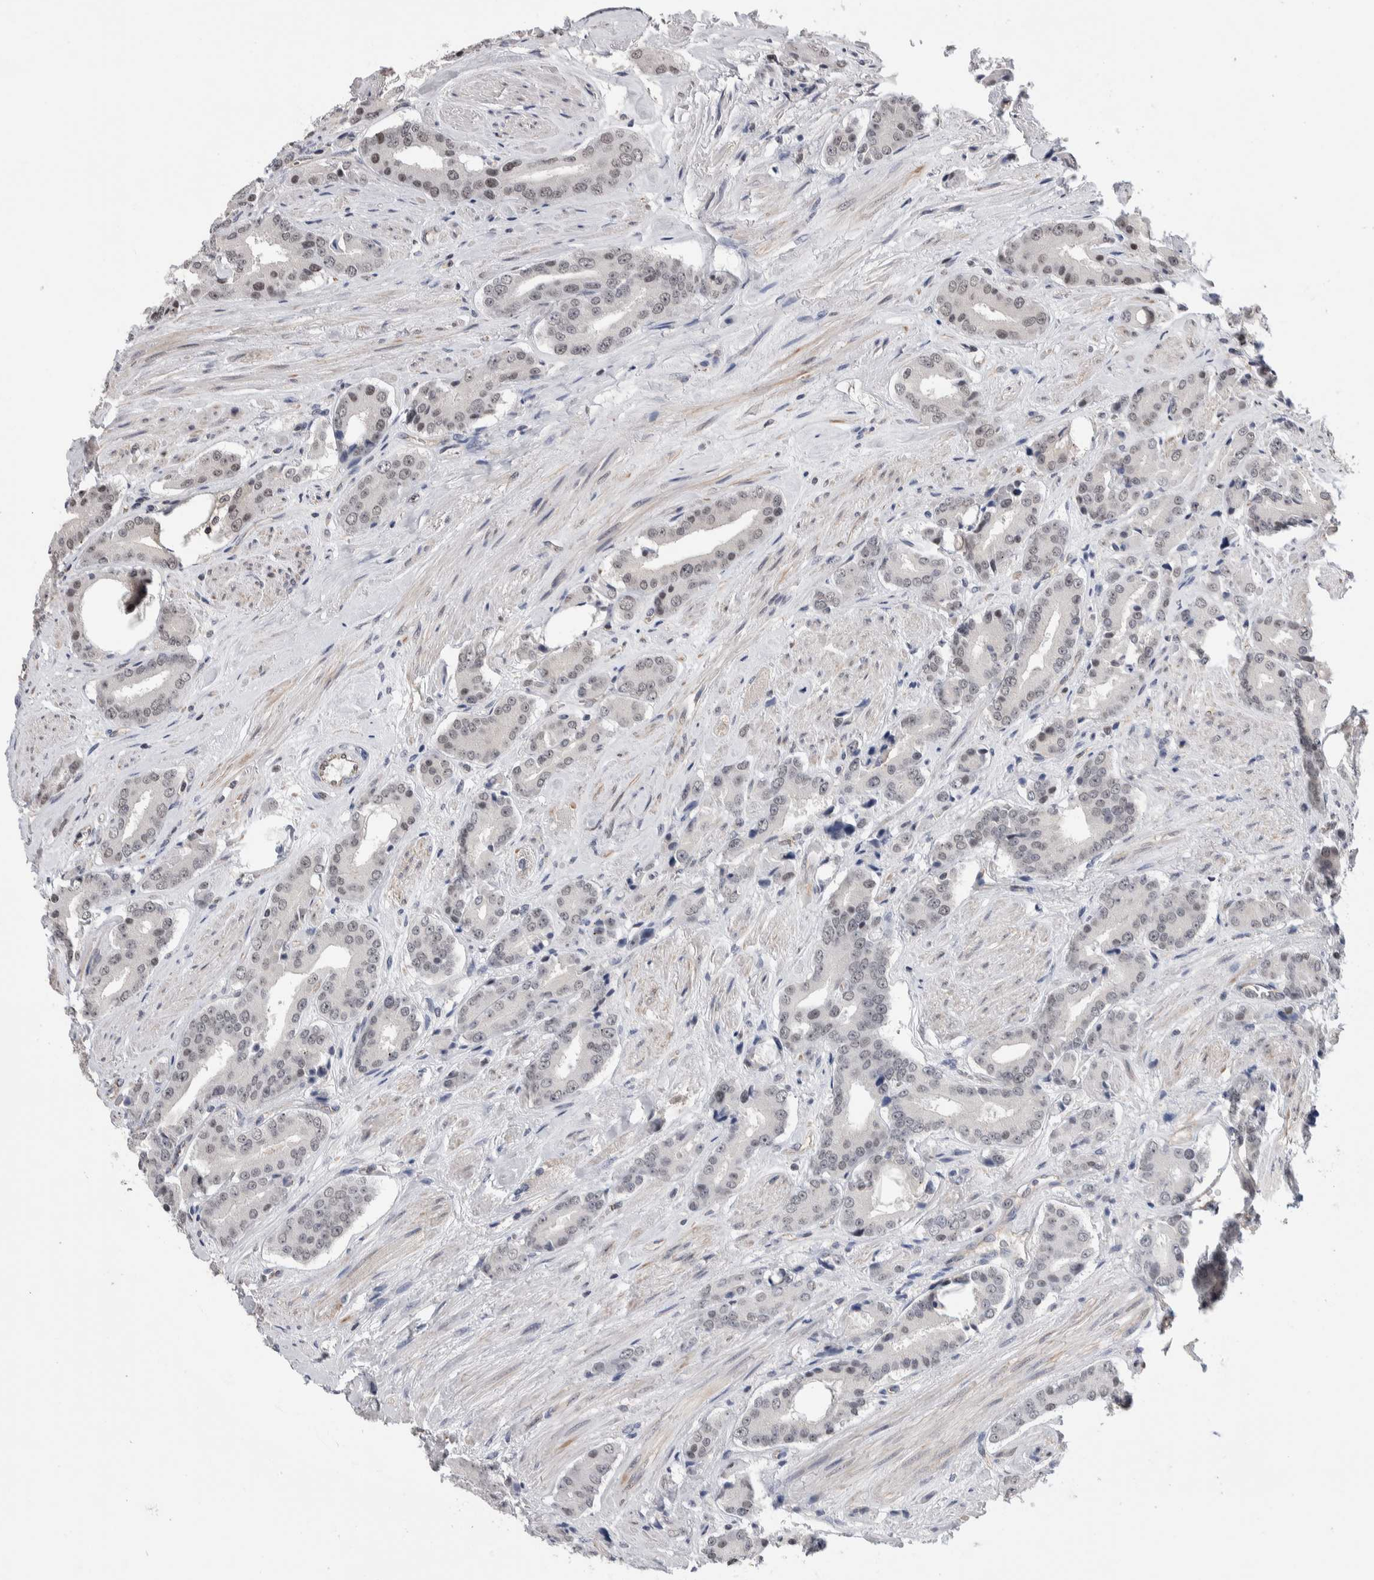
{"staining": {"intensity": "weak", "quantity": "<25%", "location": "nuclear"}, "tissue": "prostate cancer", "cell_type": "Tumor cells", "image_type": "cancer", "snomed": [{"axis": "morphology", "description": "Adenocarcinoma, High grade"}, {"axis": "topography", "description": "Prostate"}], "caption": "Protein analysis of prostate cancer shows no significant expression in tumor cells.", "gene": "ZBTB49", "patient": {"sex": "male", "age": 71}}